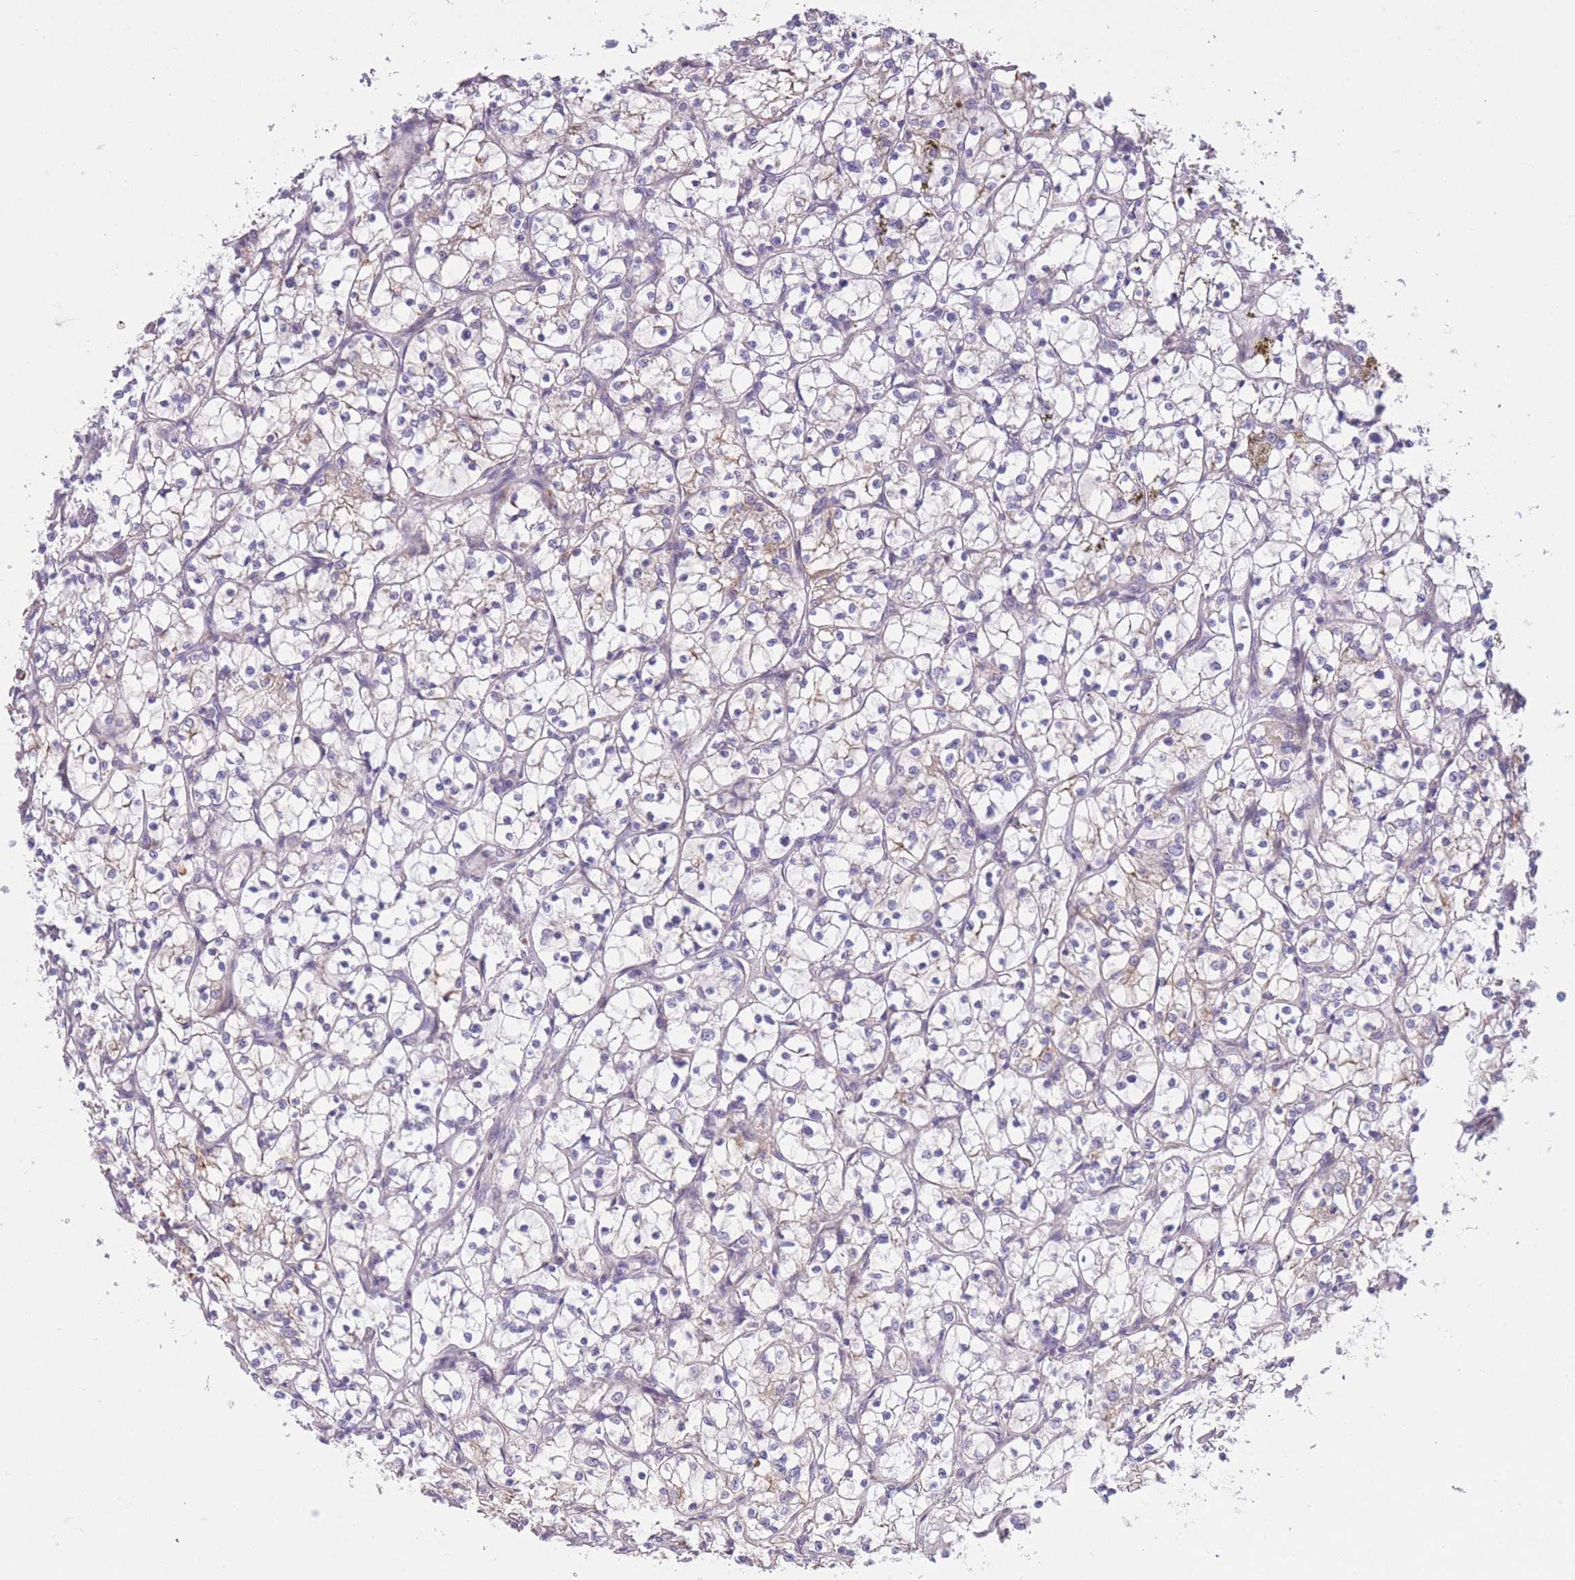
{"staining": {"intensity": "negative", "quantity": "none", "location": "none"}, "tissue": "renal cancer", "cell_type": "Tumor cells", "image_type": "cancer", "snomed": [{"axis": "morphology", "description": "Adenocarcinoma, NOS"}, {"axis": "topography", "description": "Kidney"}], "caption": "The photomicrograph demonstrates no staining of tumor cells in renal cancer. Nuclei are stained in blue.", "gene": "CCT6B", "patient": {"sex": "female", "age": 69}}